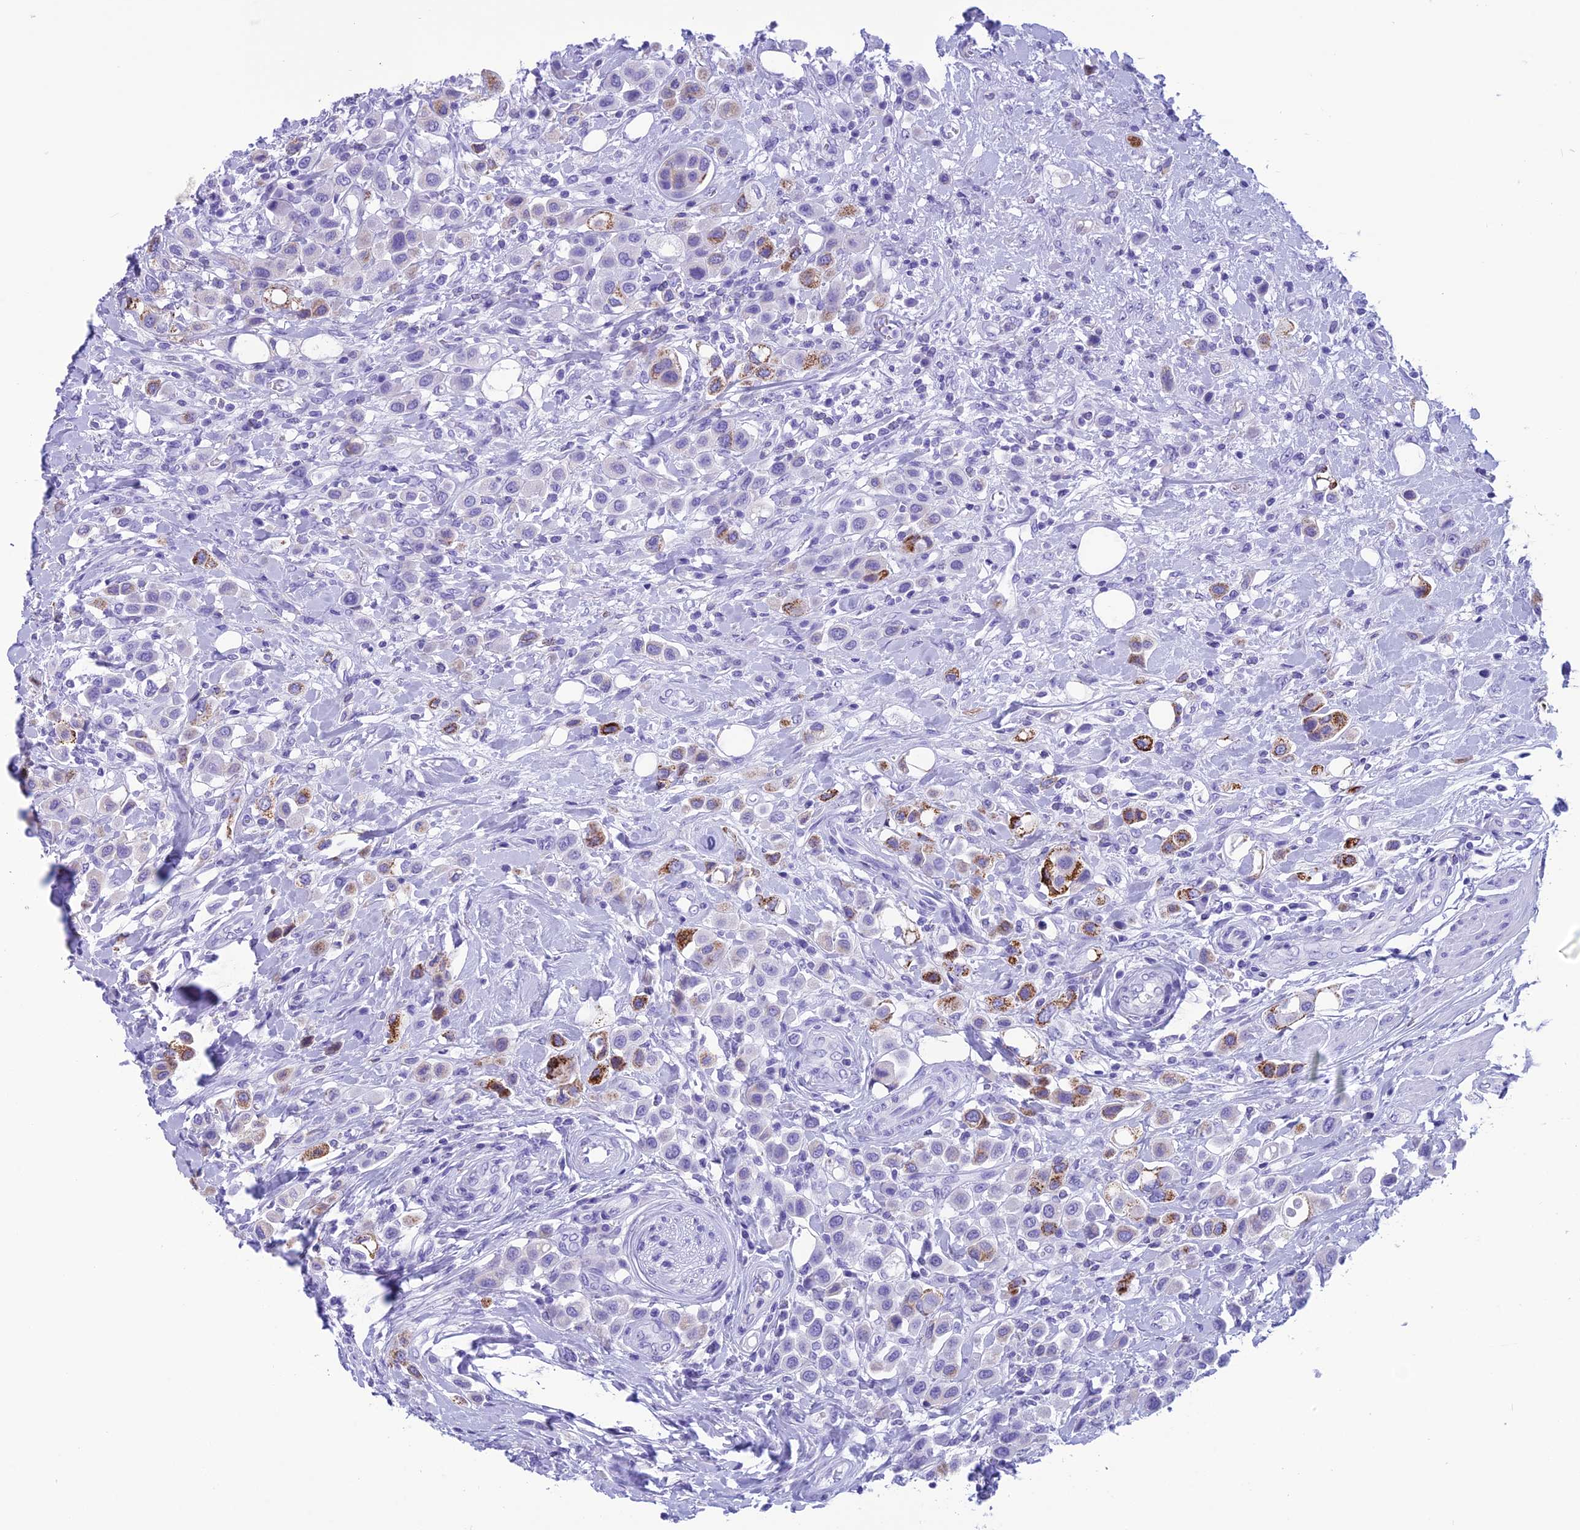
{"staining": {"intensity": "strong", "quantity": "<25%", "location": "cytoplasmic/membranous"}, "tissue": "urothelial cancer", "cell_type": "Tumor cells", "image_type": "cancer", "snomed": [{"axis": "morphology", "description": "Urothelial carcinoma, High grade"}, {"axis": "topography", "description": "Urinary bladder"}], "caption": "Urothelial cancer stained with immunohistochemistry (IHC) exhibits strong cytoplasmic/membranous expression in about <25% of tumor cells. The staining was performed using DAB to visualize the protein expression in brown, while the nuclei were stained in blue with hematoxylin (Magnification: 20x).", "gene": "TRAM1L1", "patient": {"sex": "male", "age": 50}}